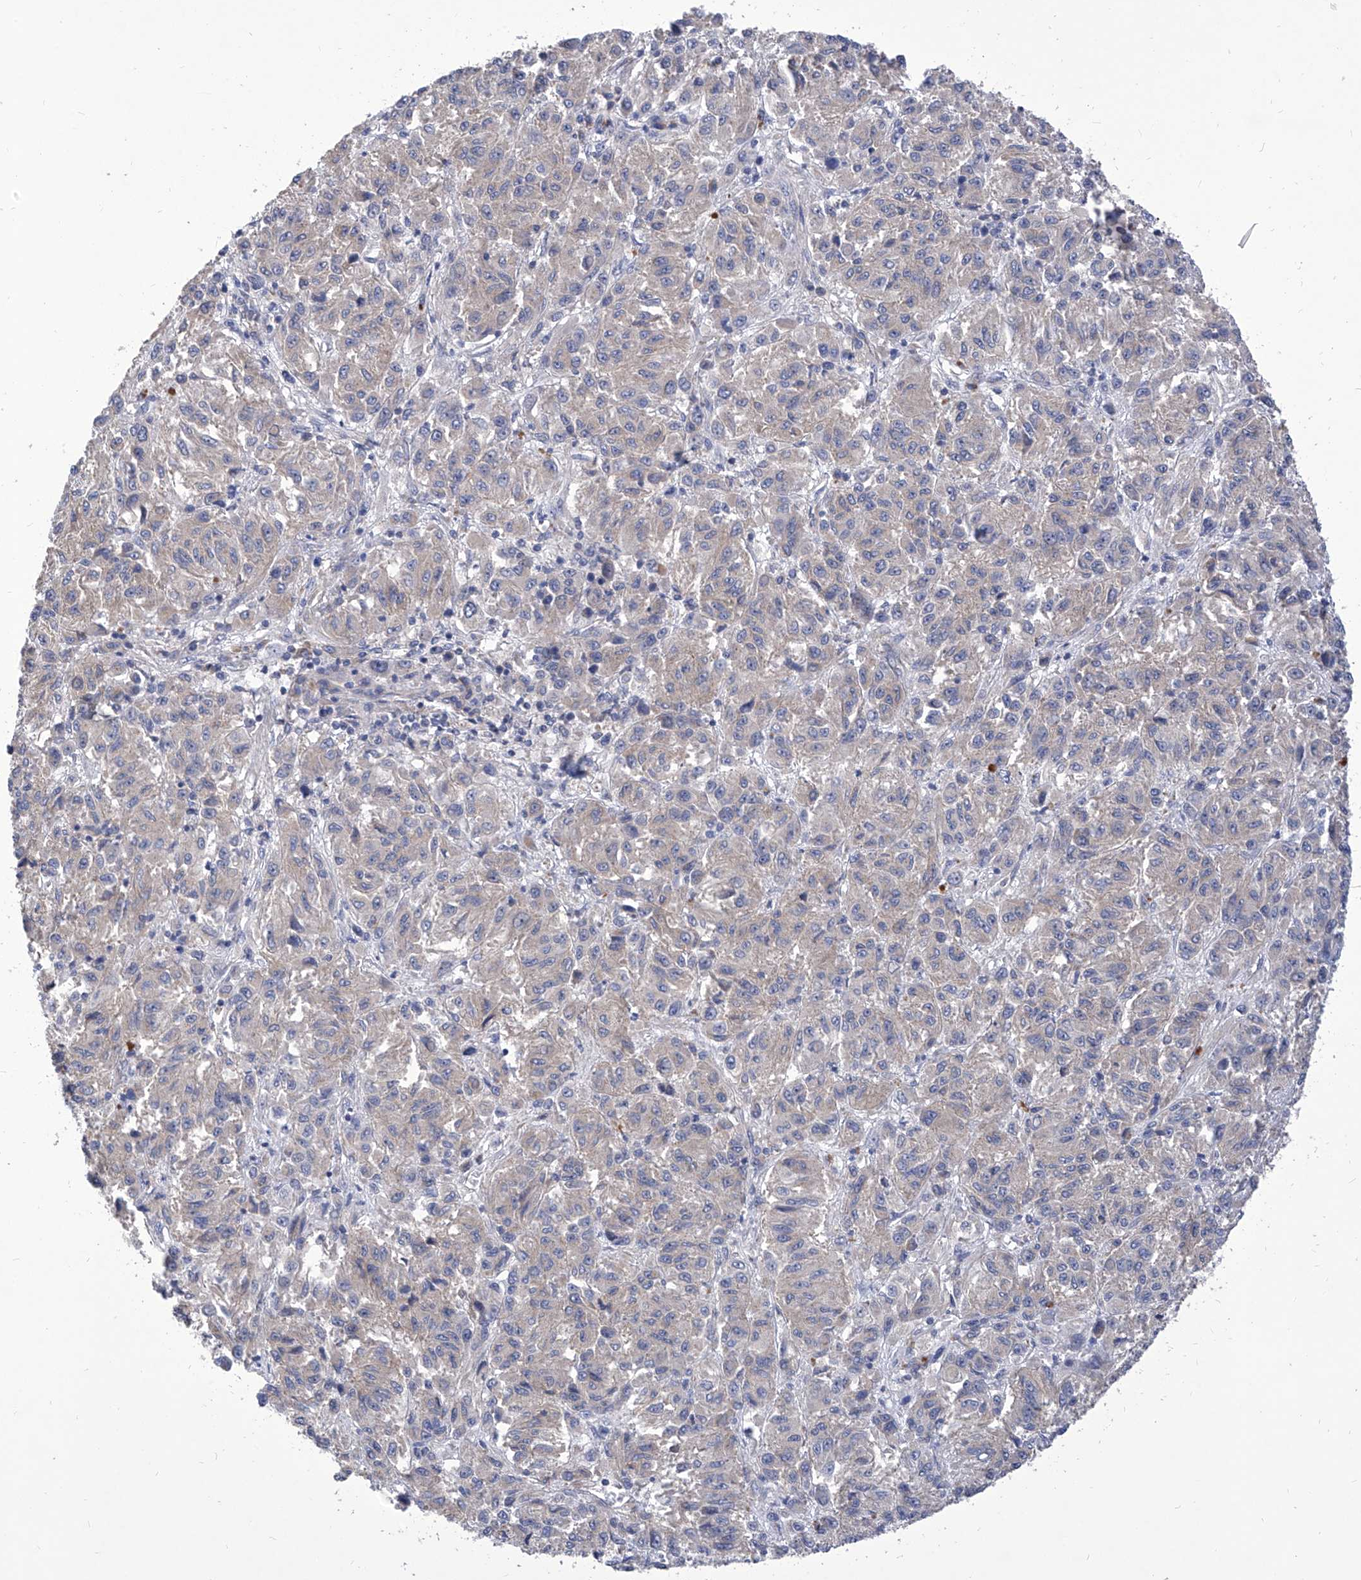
{"staining": {"intensity": "negative", "quantity": "none", "location": "none"}, "tissue": "melanoma", "cell_type": "Tumor cells", "image_type": "cancer", "snomed": [{"axis": "morphology", "description": "Malignant melanoma, Metastatic site"}, {"axis": "topography", "description": "Lung"}], "caption": "Tumor cells show no significant protein expression in malignant melanoma (metastatic site).", "gene": "TJAP1", "patient": {"sex": "male", "age": 64}}